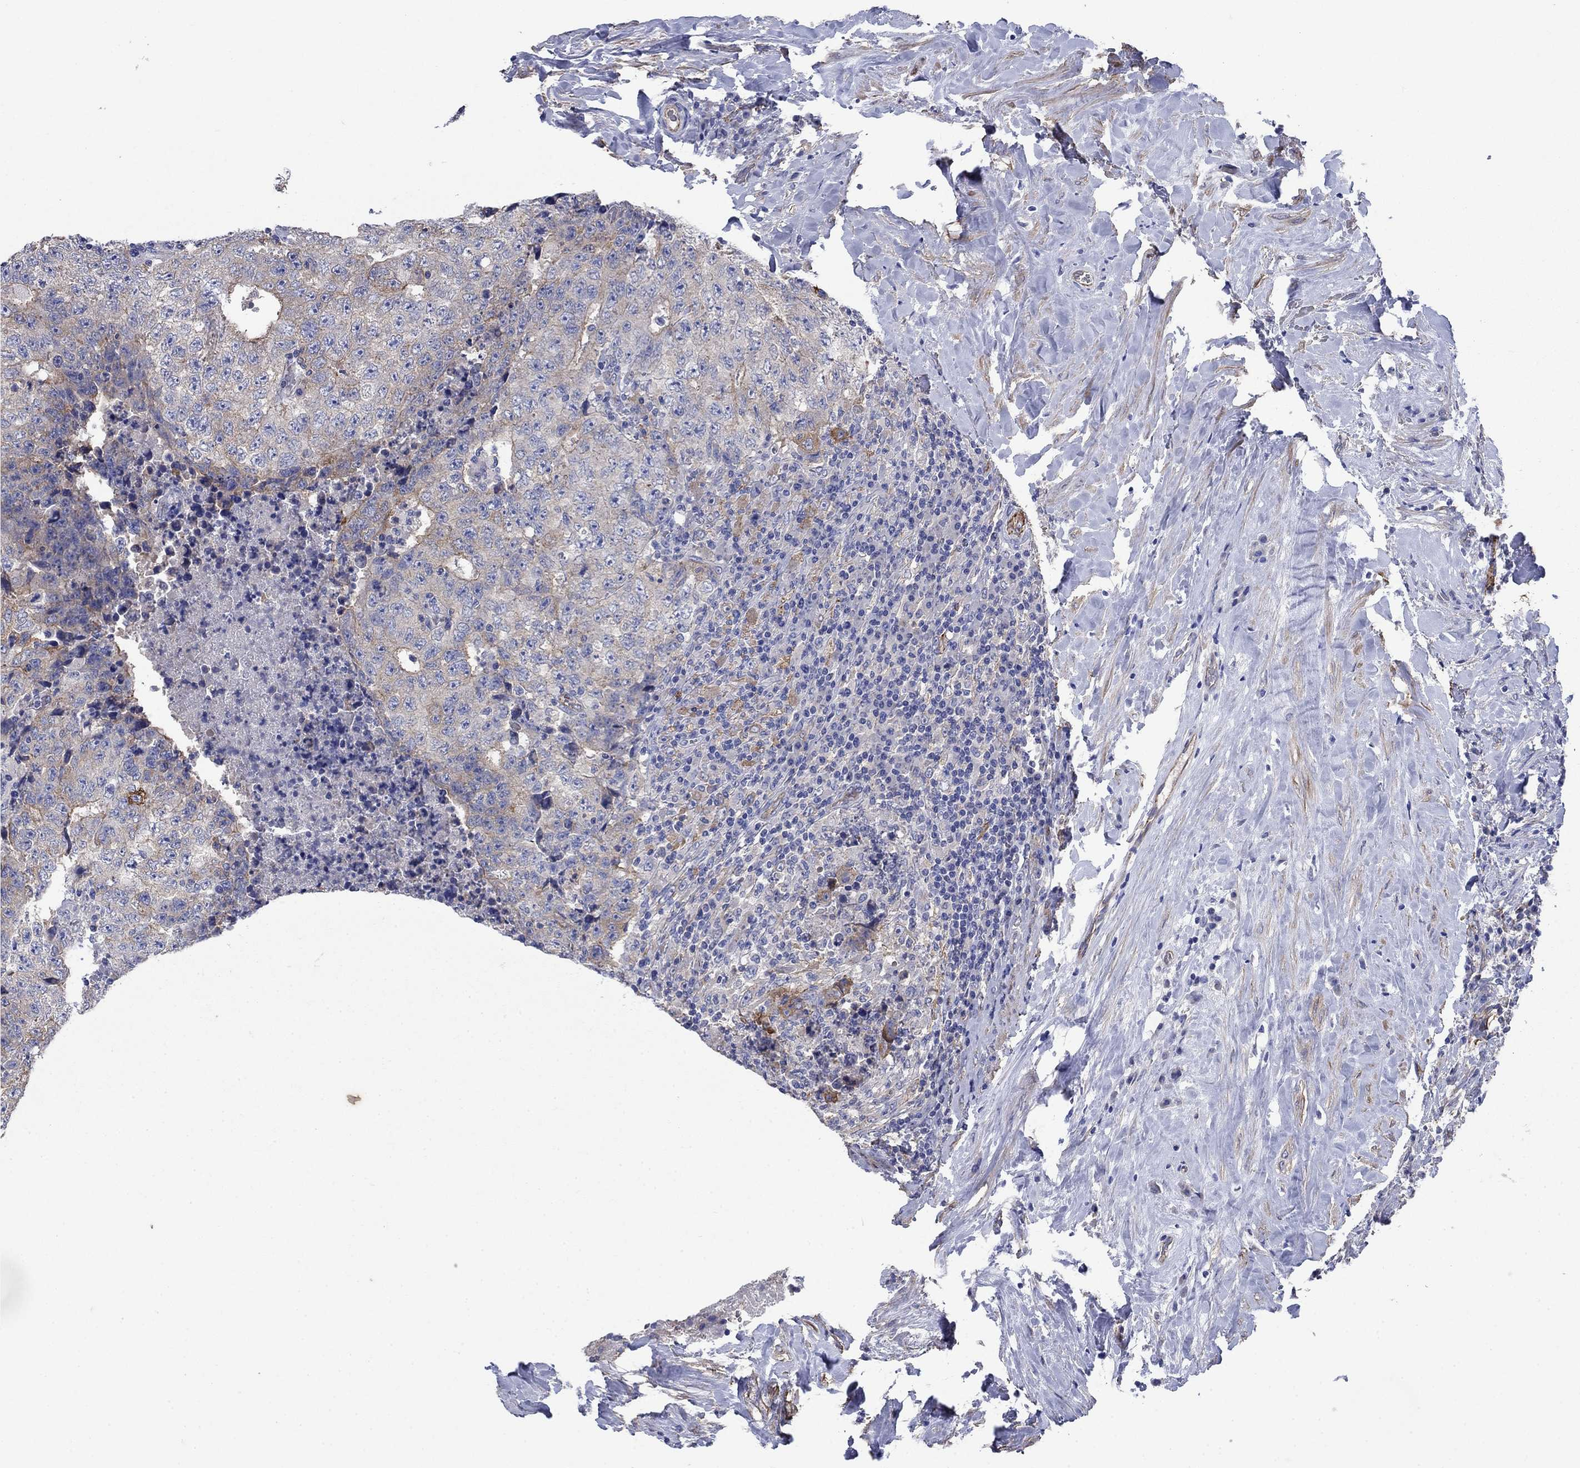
{"staining": {"intensity": "moderate", "quantity": "<25%", "location": "cytoplasmic/membranous"}, "tissue": "testis cancer", "cell_type": "Tumor cells", "image_type": "cancer", "snomed": [{"axis": "morphology", "description": "Necrosis, NOS"}, {"axis": "morphology", "description": "Carcinoma, Embryonal, NOS"}, {"axis": "topography", "description": "Testis"}], "caption": "Protein staining displays moderate cytoplasmic/membranous expression in about <25% of tumor cells in testis embryonal carcinoma.", "gene": "FLNC", "patient": {"sex": "male", "age": 19}}